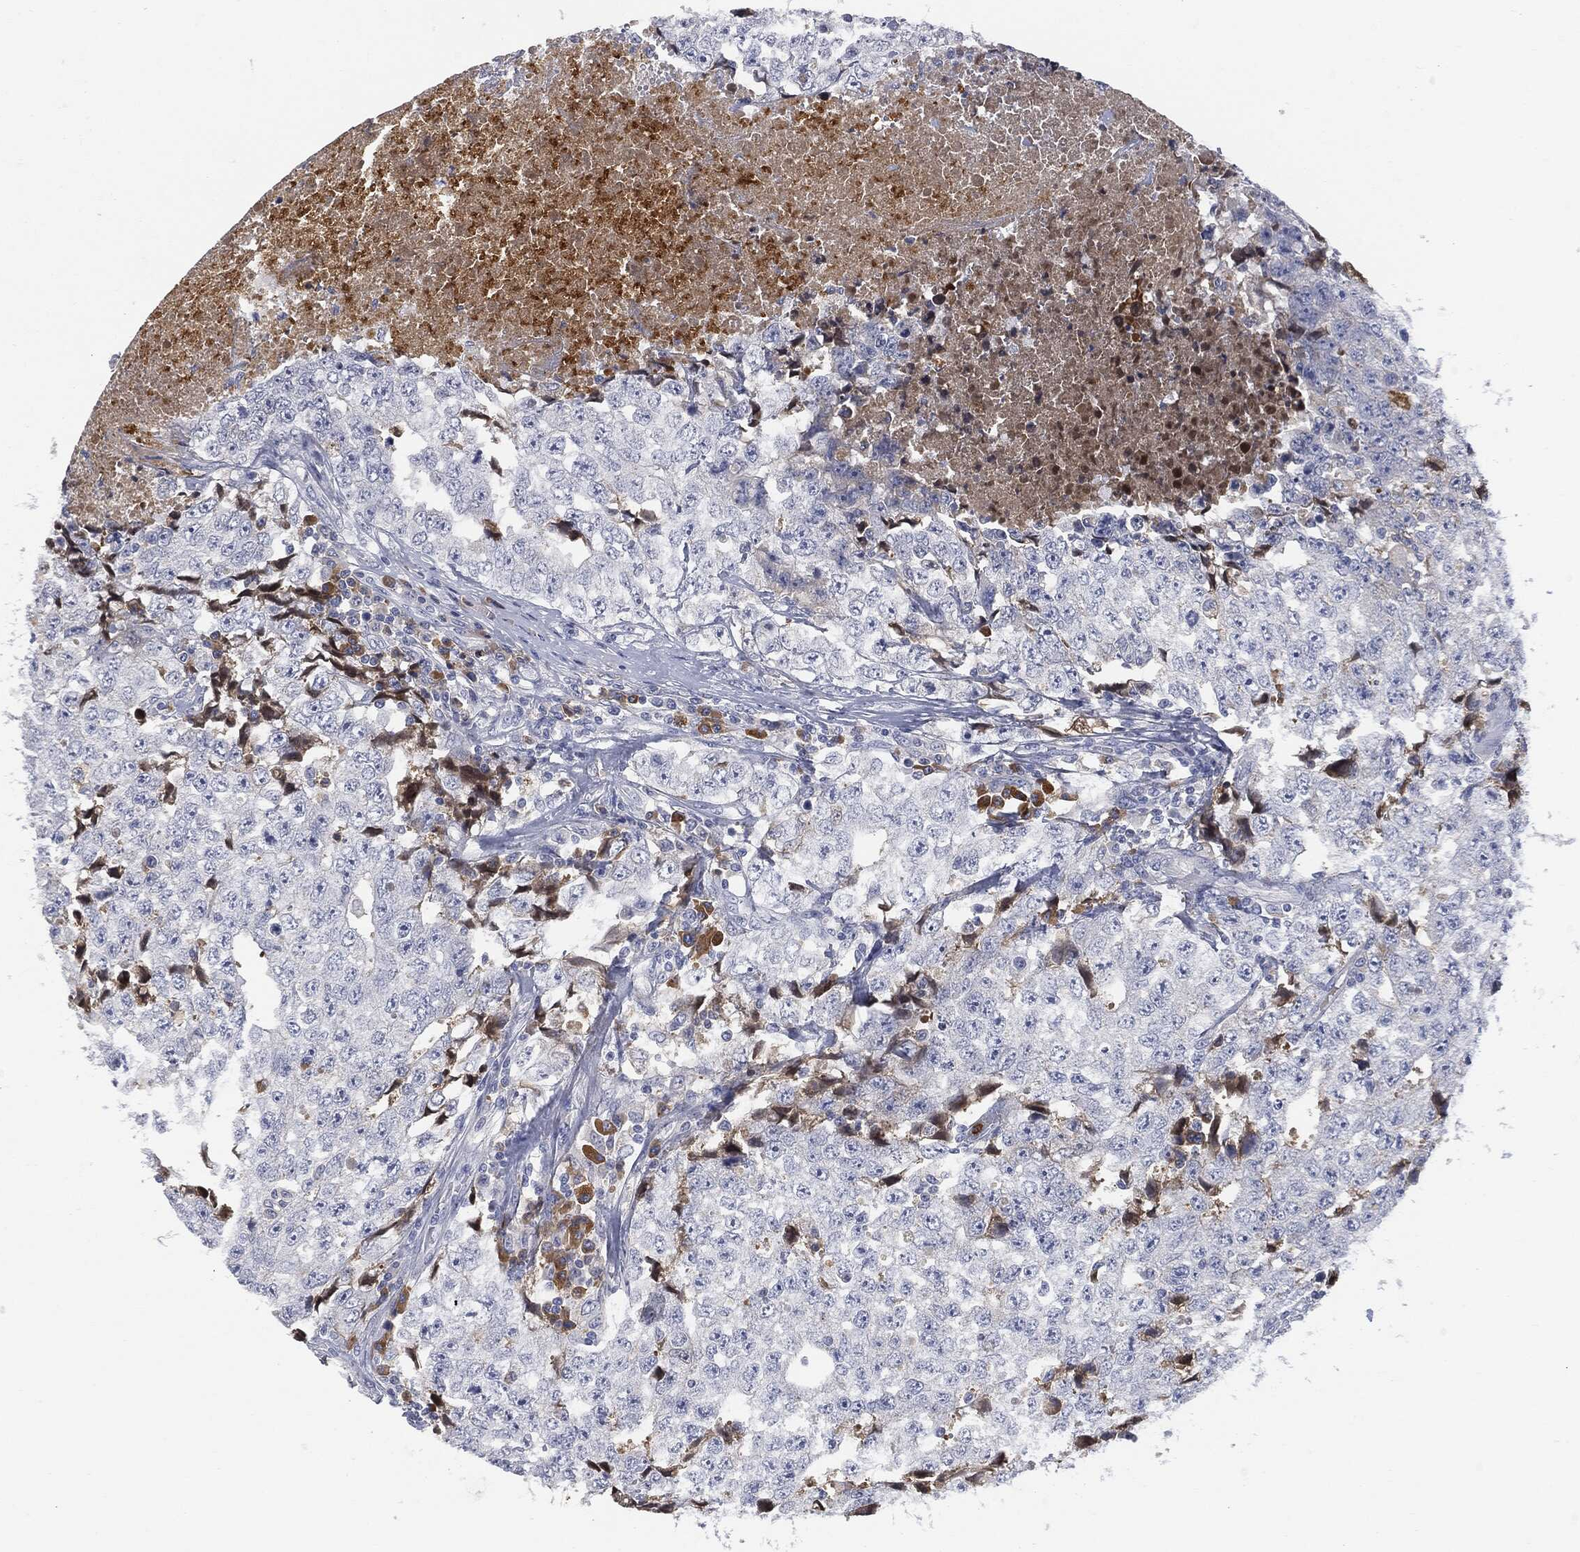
{"staining": {"intensity": "negative", "quantity": "none", "location": "none"}, "tissue": "testis cancer", "cell_type": "Tumor cells", "image_type": "cancer", "snomed": [{"axis": "morphology", "description": "Necrosis, NOS"}, {"axis": "morphology", "description": "Carcinoma, Embryonal, NOS"}, {"axis": "topography", "description": "Testis"}], "caption": "DAB immunohistochemical staining of human testis cancer (embryonal carcinoma) displays no significant expression in tumor cells.", "gene": "BTK", "patient": {"sex": "male", "age": 19}}